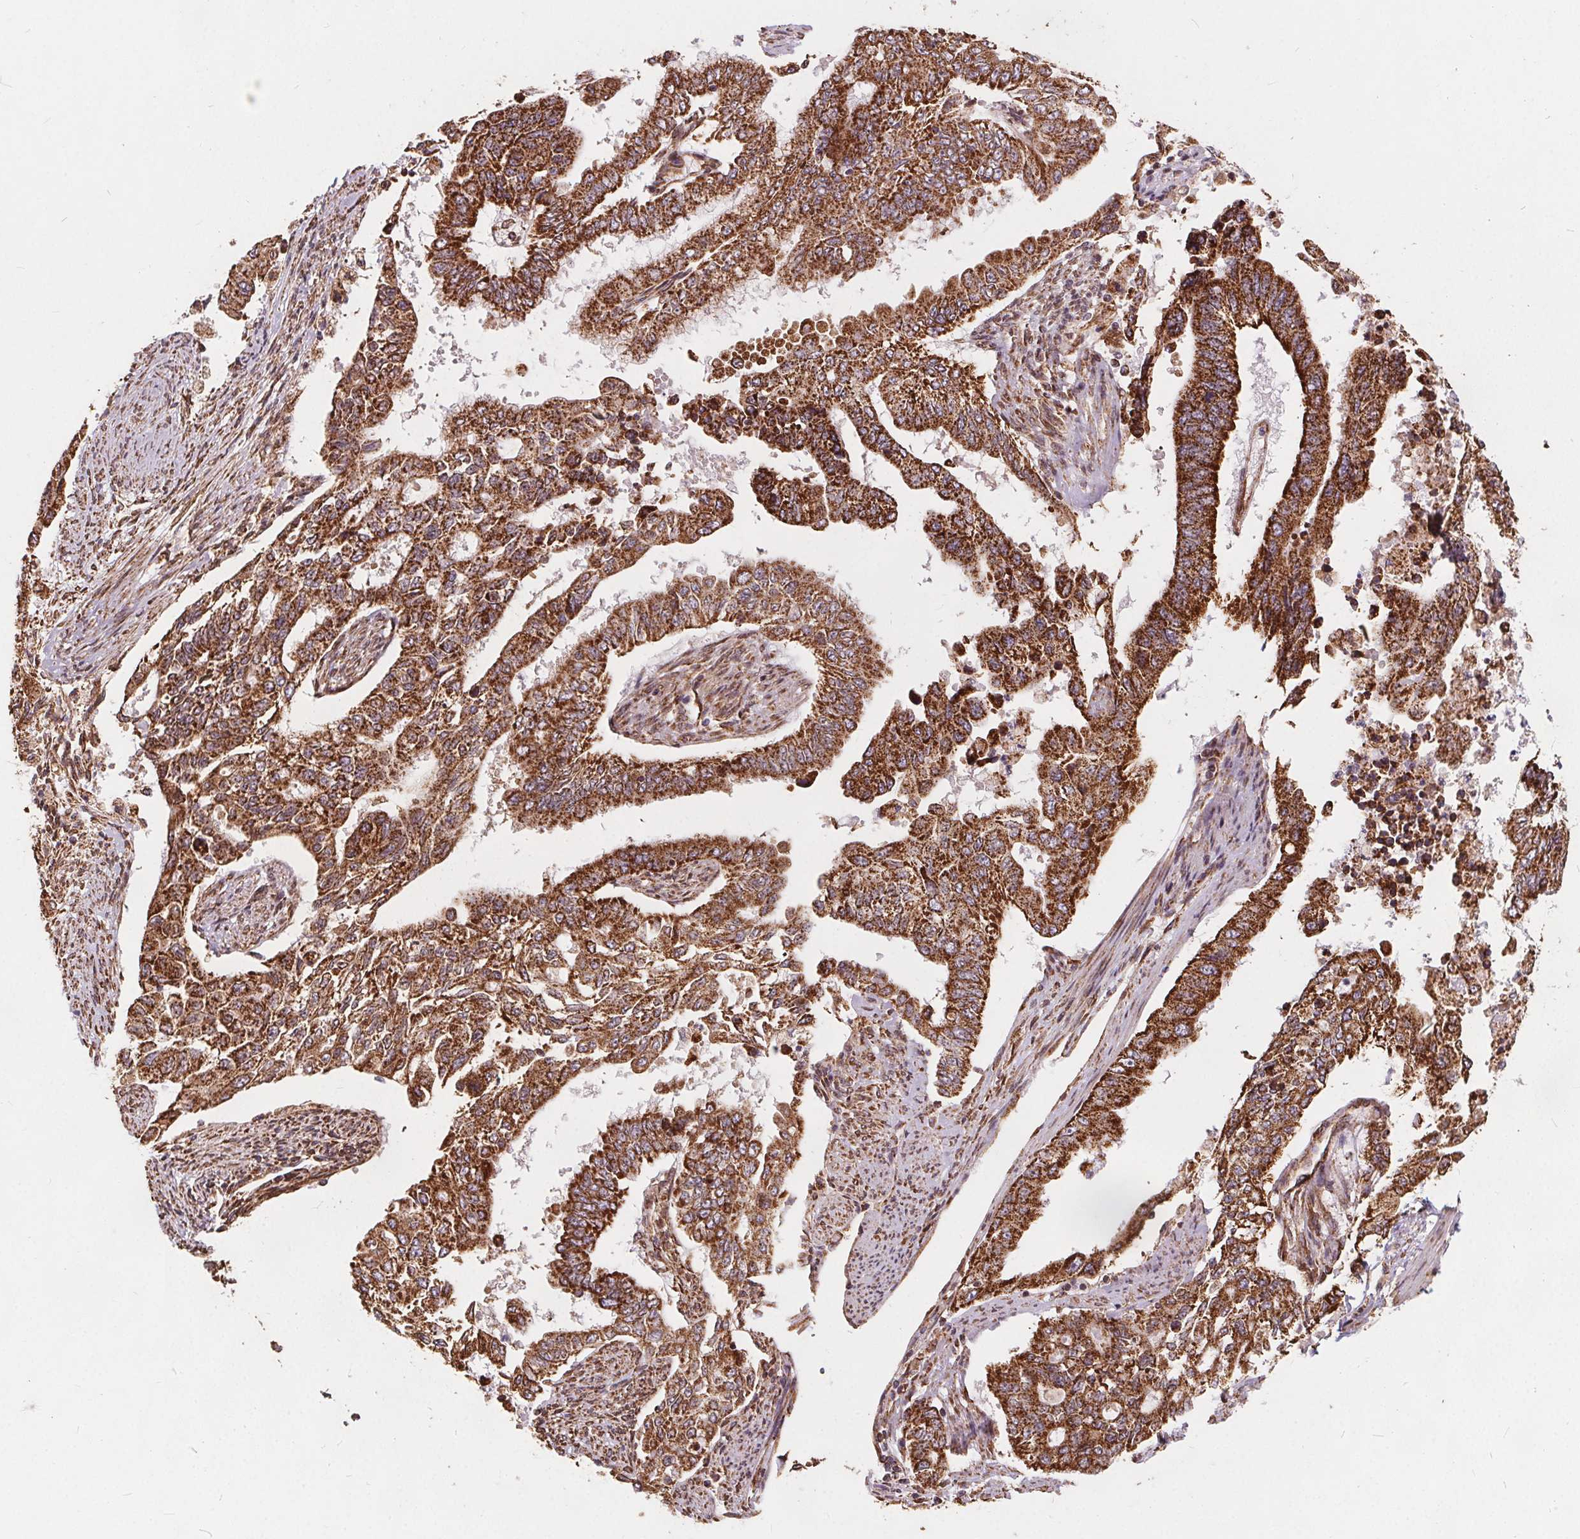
{"staining": {"intensity": "strong", "quantity": ">75%", "location": "cytoplasmic/membranous"}, "tissue": "endometrial cancer", "cell_type": "Tumor cells", "image_type": "cancer", "snomed": [{"axis": "morphology", "description": "Adenocarcinoma, NOS"}, {"axis": "topography", "description": "Uterus"}], "caption": "Human endometrial adenocarcinoma stained with a brown dye reveals strong cytoplasmic/membranous positive staining in about >75% of tumor cells.", "gene": "PLSCR3", "patient": {"sex": "female", "age": 59}}